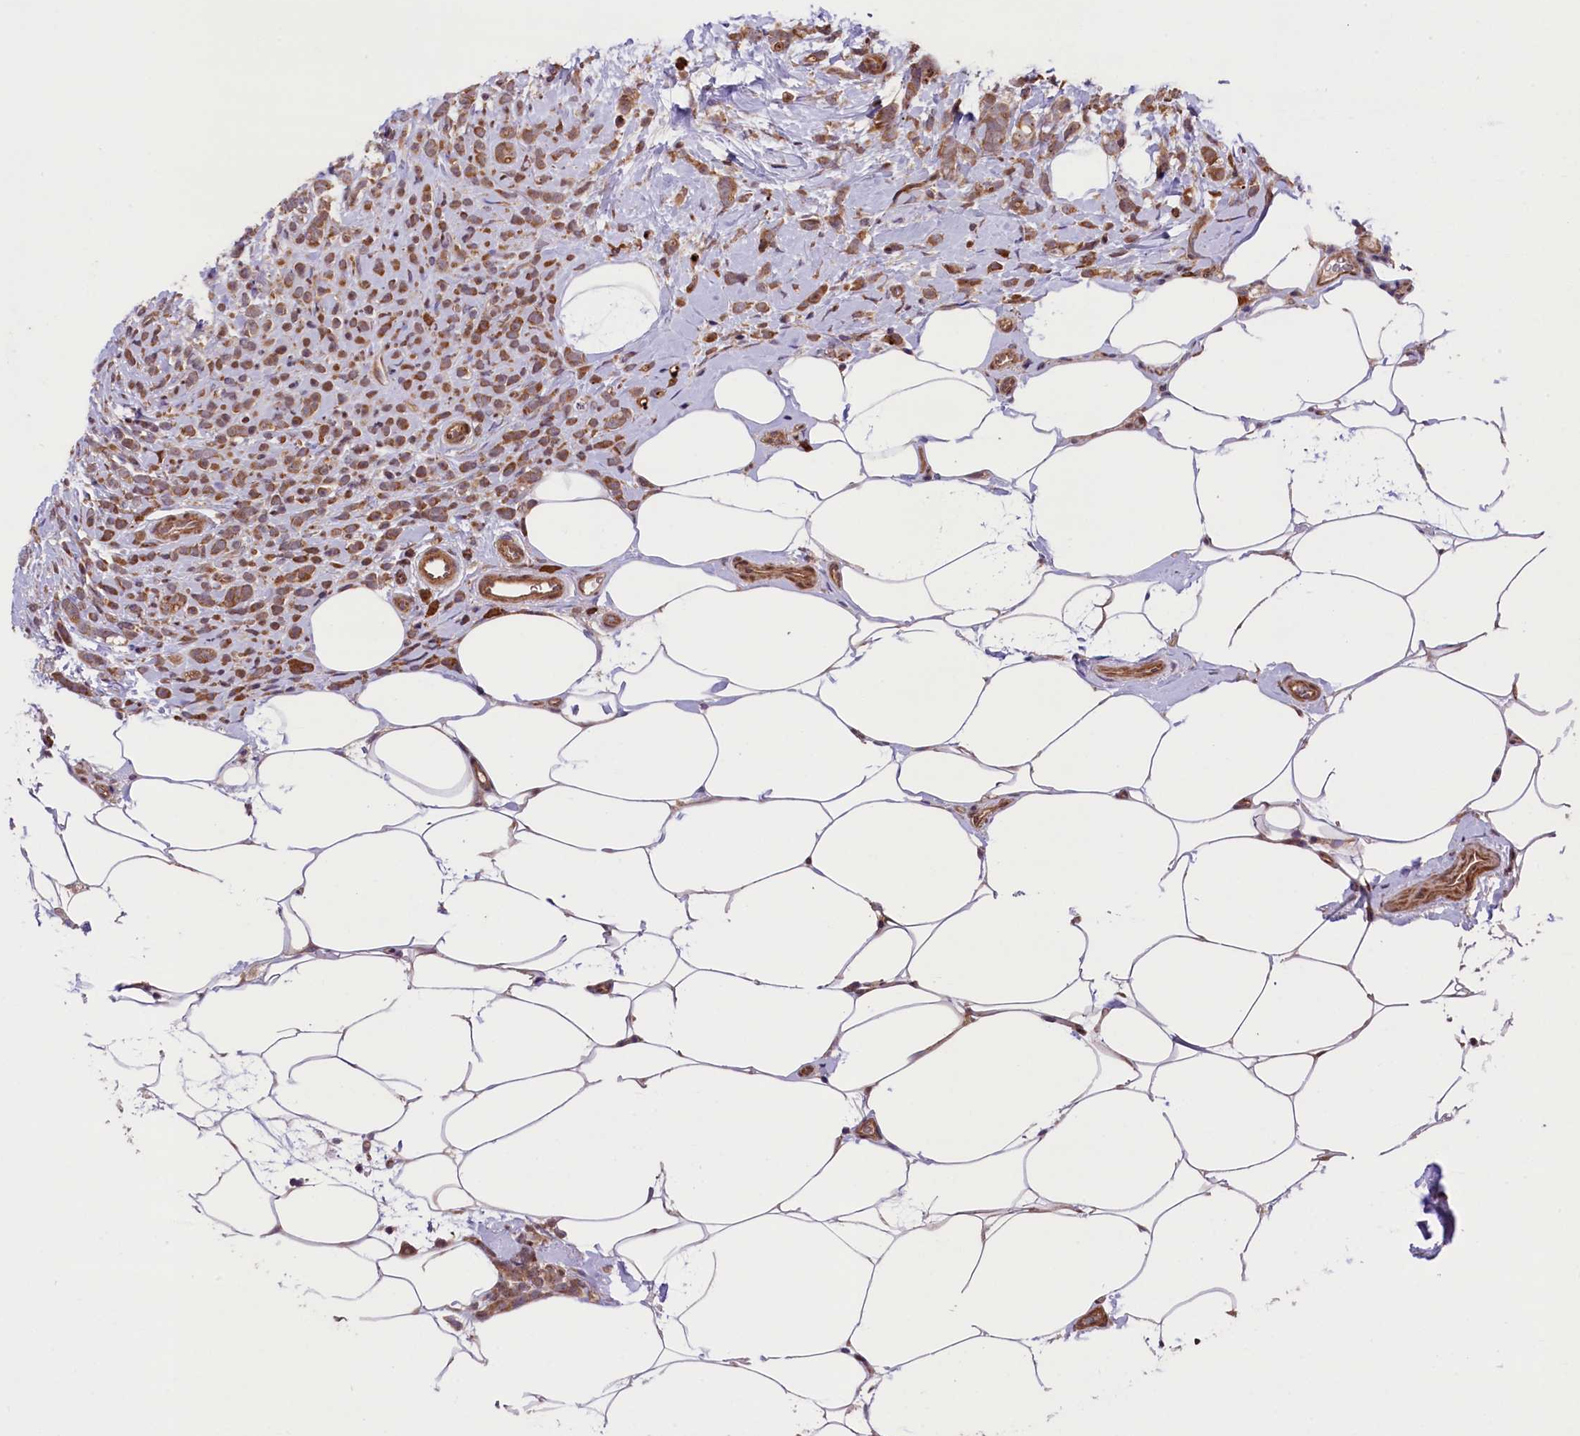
{"staining": {"intensity": "moderate", "quantity": ">75%", "location": "cytoplasmic/membranous"}, "tissue": "breast cancer", "cell_type": "Tumor cells", "image_type": "cancer", "snomed": [{"axis": "morphology", "description": "Lobular carcinoma"}, {"axis": "topography", "description": "Breast"}], "caption": "Protein staining of breast lobular carcinoma tissue reveals moderate cytoplasmic/membranous staining in about >75% of tumor cells.", "gene": "HDAC5", "patient": {"sex": "female", "age": 58}}